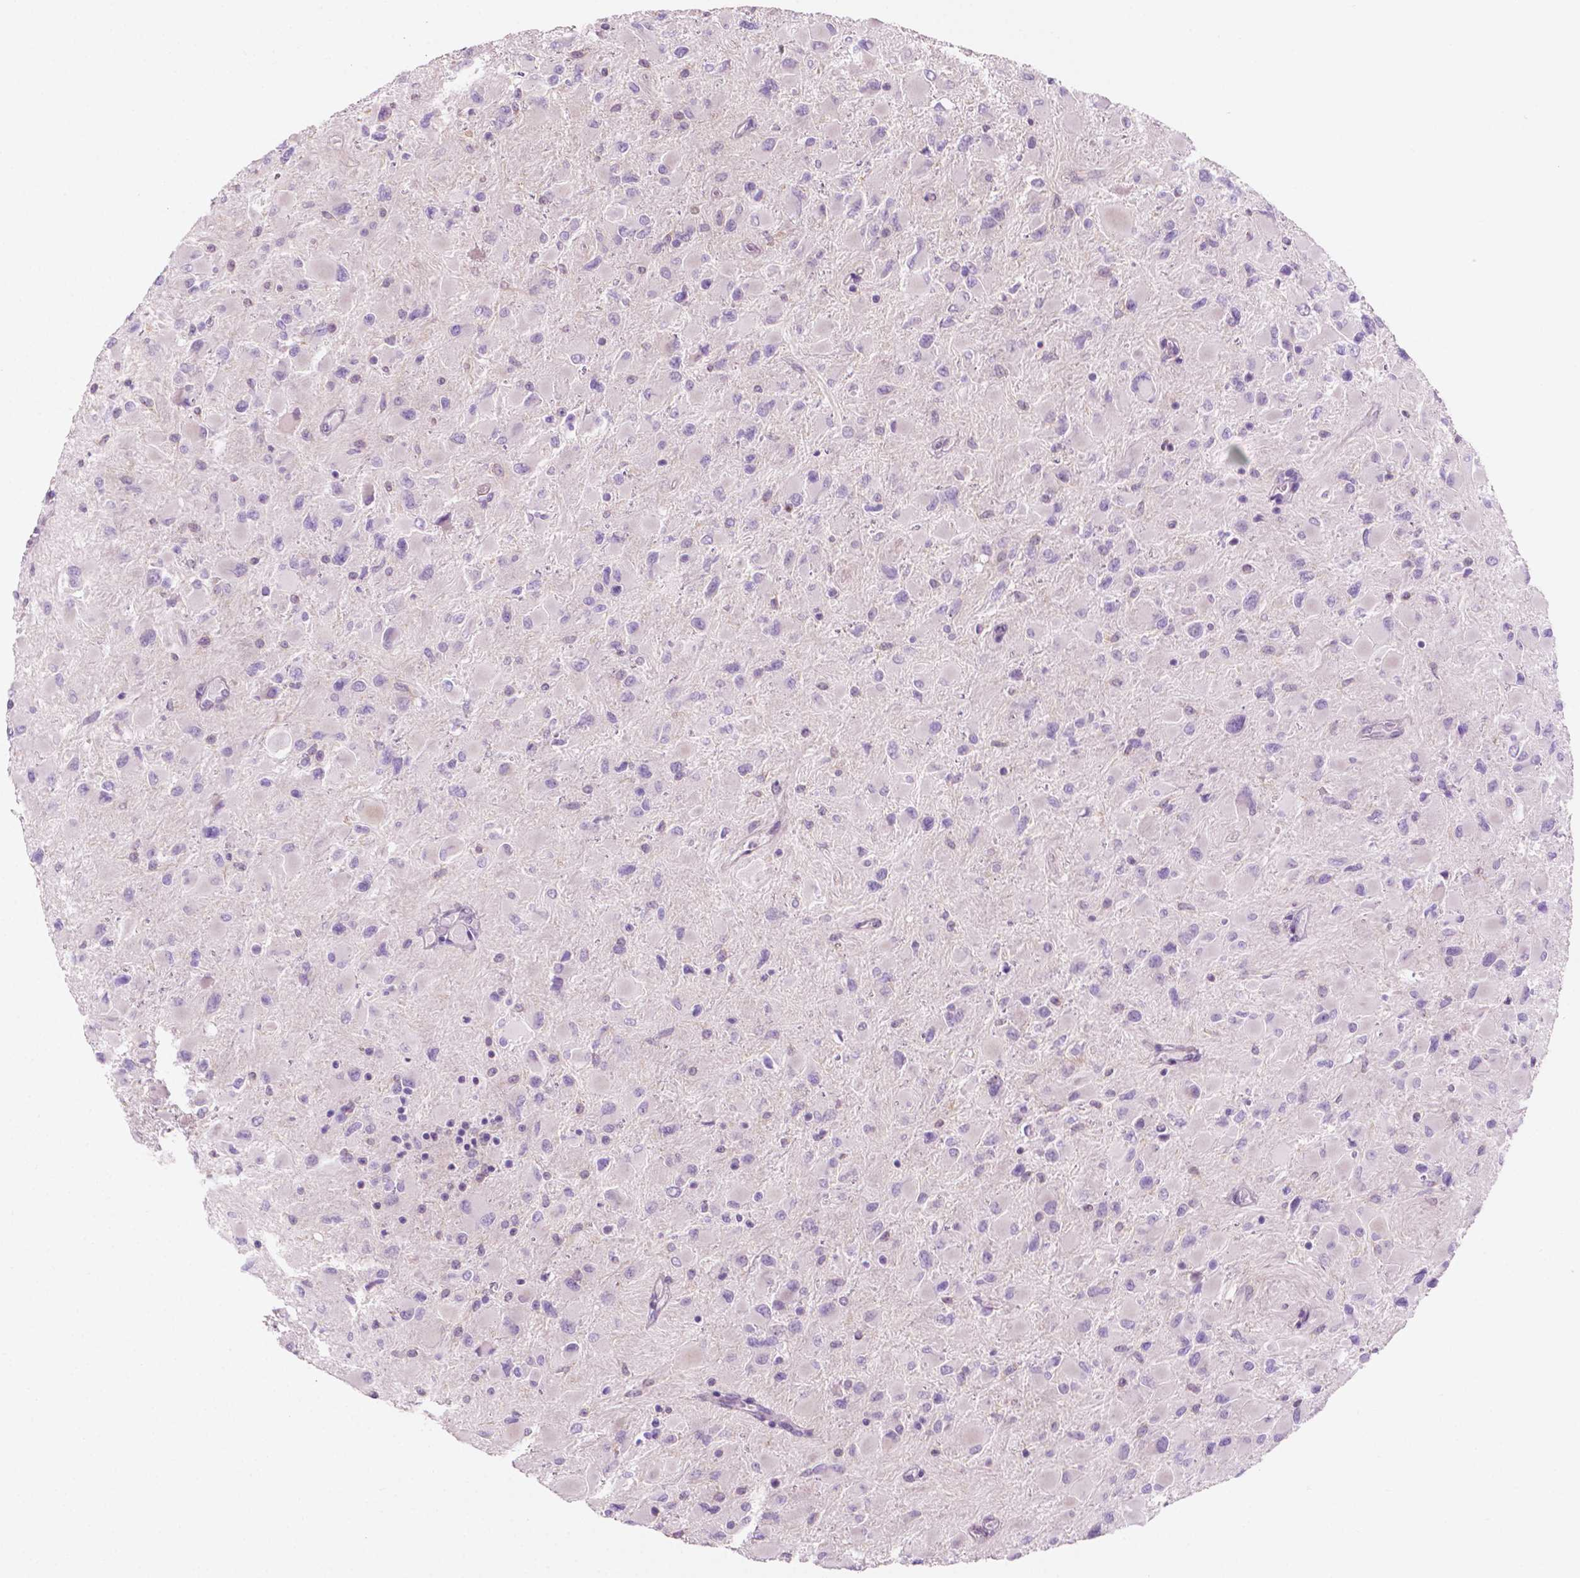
{"staining": {"intensity": "negative", "quantity": "none", "location": "none"}, "tissue": "glioma", "cell_type": "Tumor cells", "image_type": "cancer", "snomed": [{"axis": "morphology", "description": "Glioma, malignant, High grade"}, {"axis": "topography", "description": "Cerebral cortex"}], "caption": "Tumor cells are negative for brown protein staining in glioma. (Immunohistochemistry (ihc), brightfield microscopy, high magnification).", "gene": "EPPK1", "patient": {"sex": "female", "age": 36}}